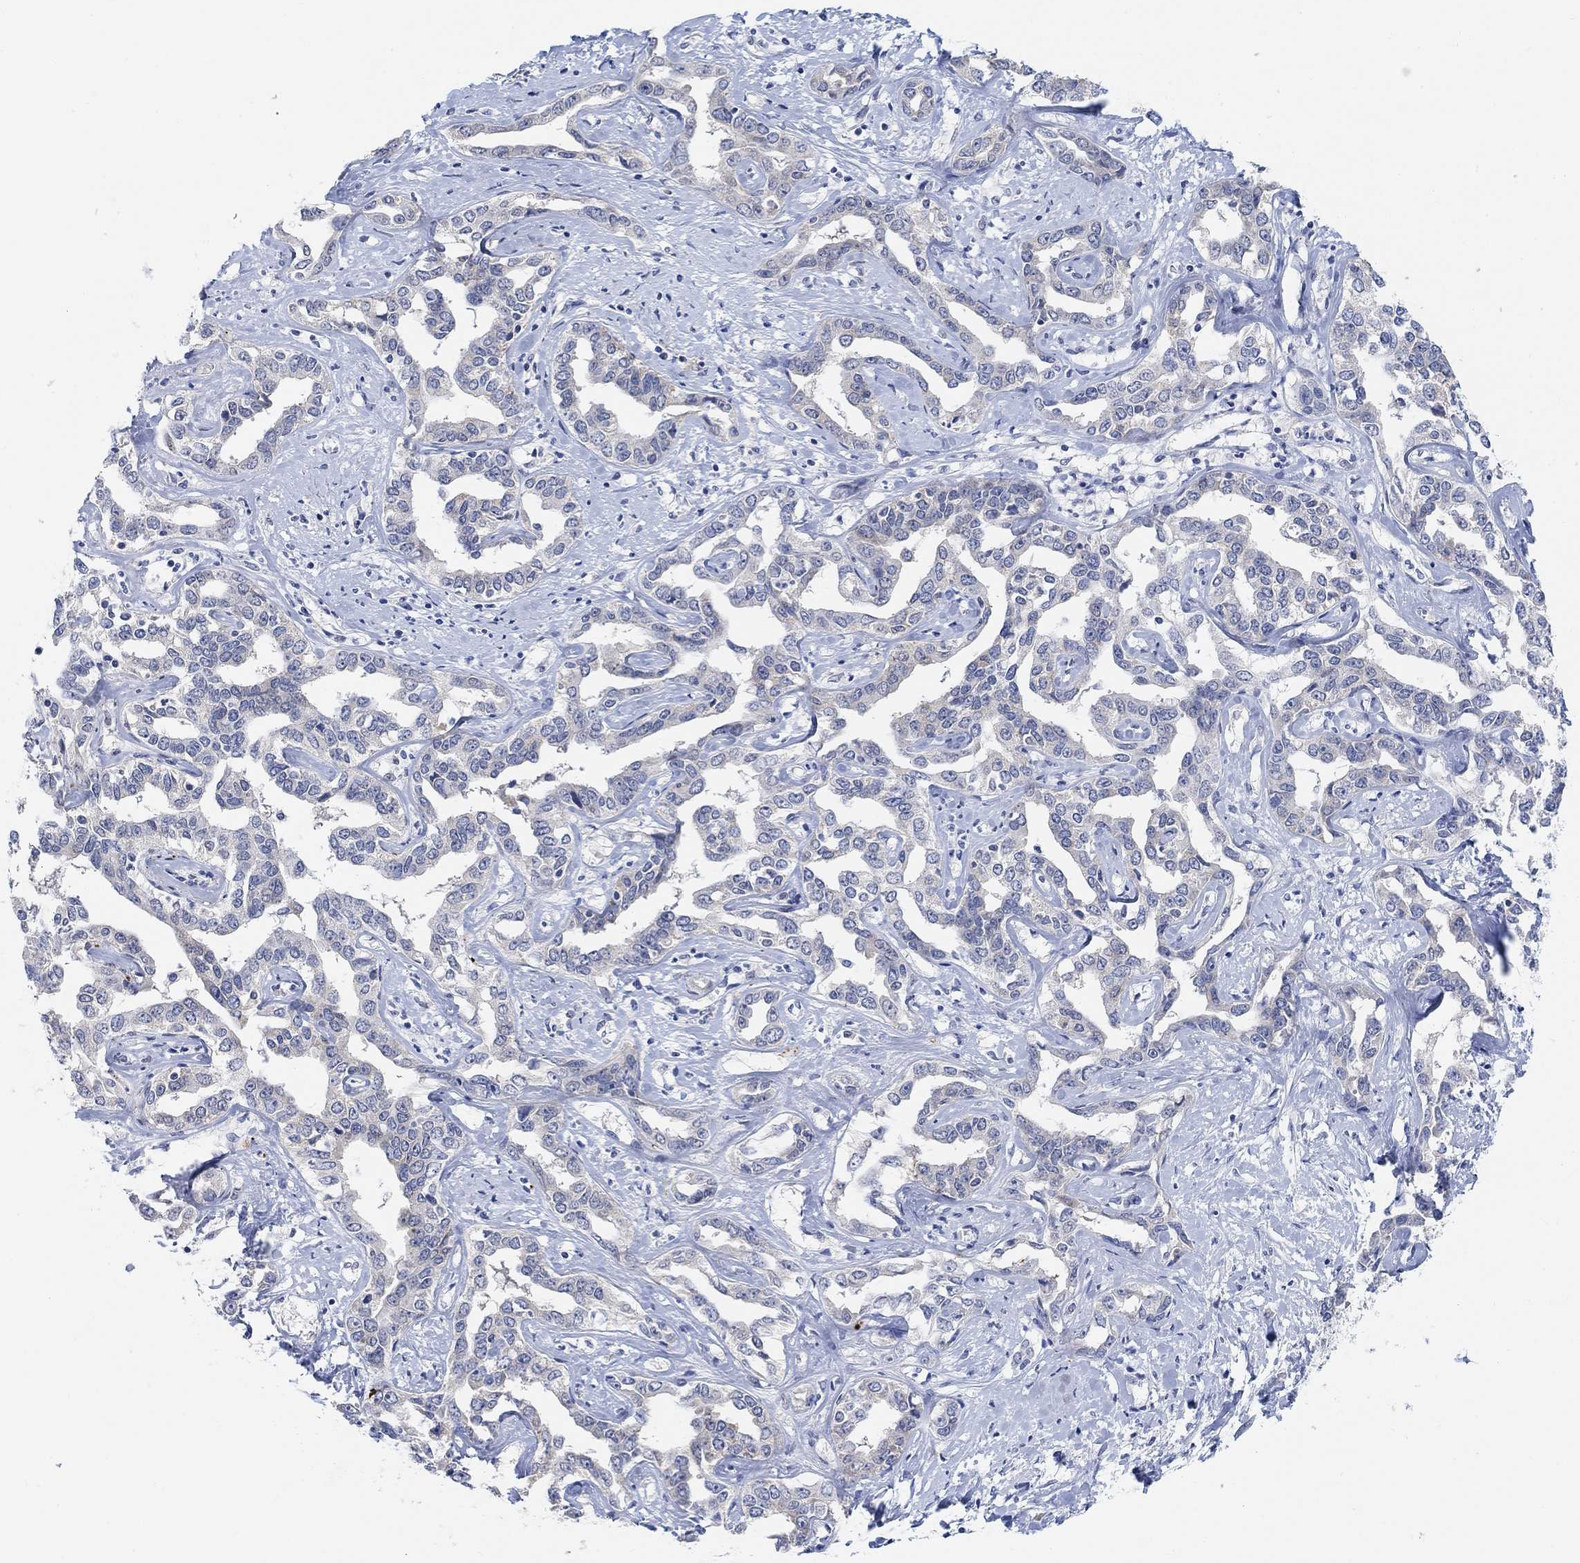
{"staining": {"intensity": "negative", "quantity": "none", "location": "none"}, "tissue": "liver cancer", "cell_type": "Tumor cells", "image_type": "cancer", "snomed": [{"axis": "morphology", "description": "Cholangiocarcinoma"}, {"axis": "topography", "description": "Liver"}], "caption": "Immunohistochemistry (IHC) of human liver cancer exhibits no expression in tumor cells.", "gene": "RIMS1", "patient": {"sex": "male", "age": 59}}